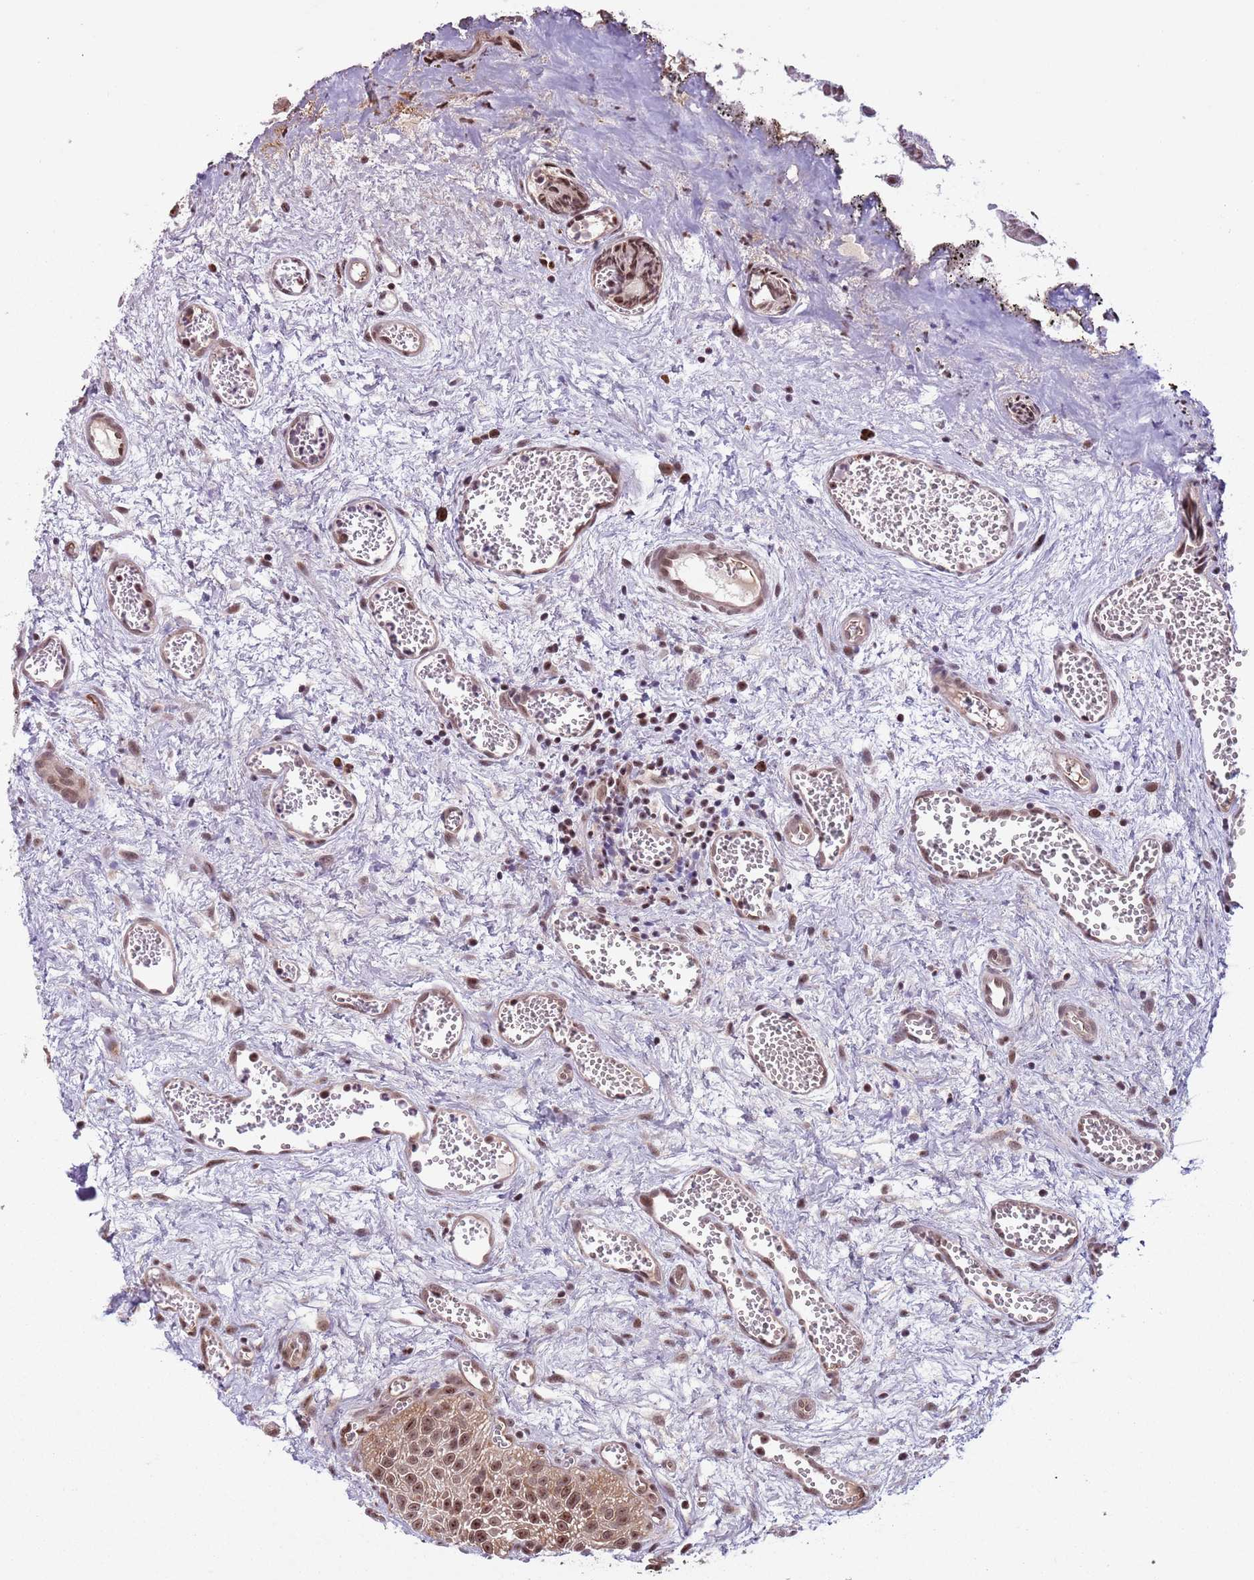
{"staining": {"intensity": "moderate", "quantity": ">75%", "location": "nuclear"}, "tissue": "urothelial cancer", "cell_type": "Tumor cells", "image_type": "cancer", "snomed": [{"axis": "morphology", "description": "Urothelial carcinoma, Low grade"}, {"axis": "topography", "description": "Urinary bladder"}], "caption": "Protein staining by immunohistochemistry (IHC) reveals moderate nuclear positivity in about >75% of tumor cells in urothelial cancer.", "gene": "SIPA1L3", "patient": {"sex": "male", "age": 88}}